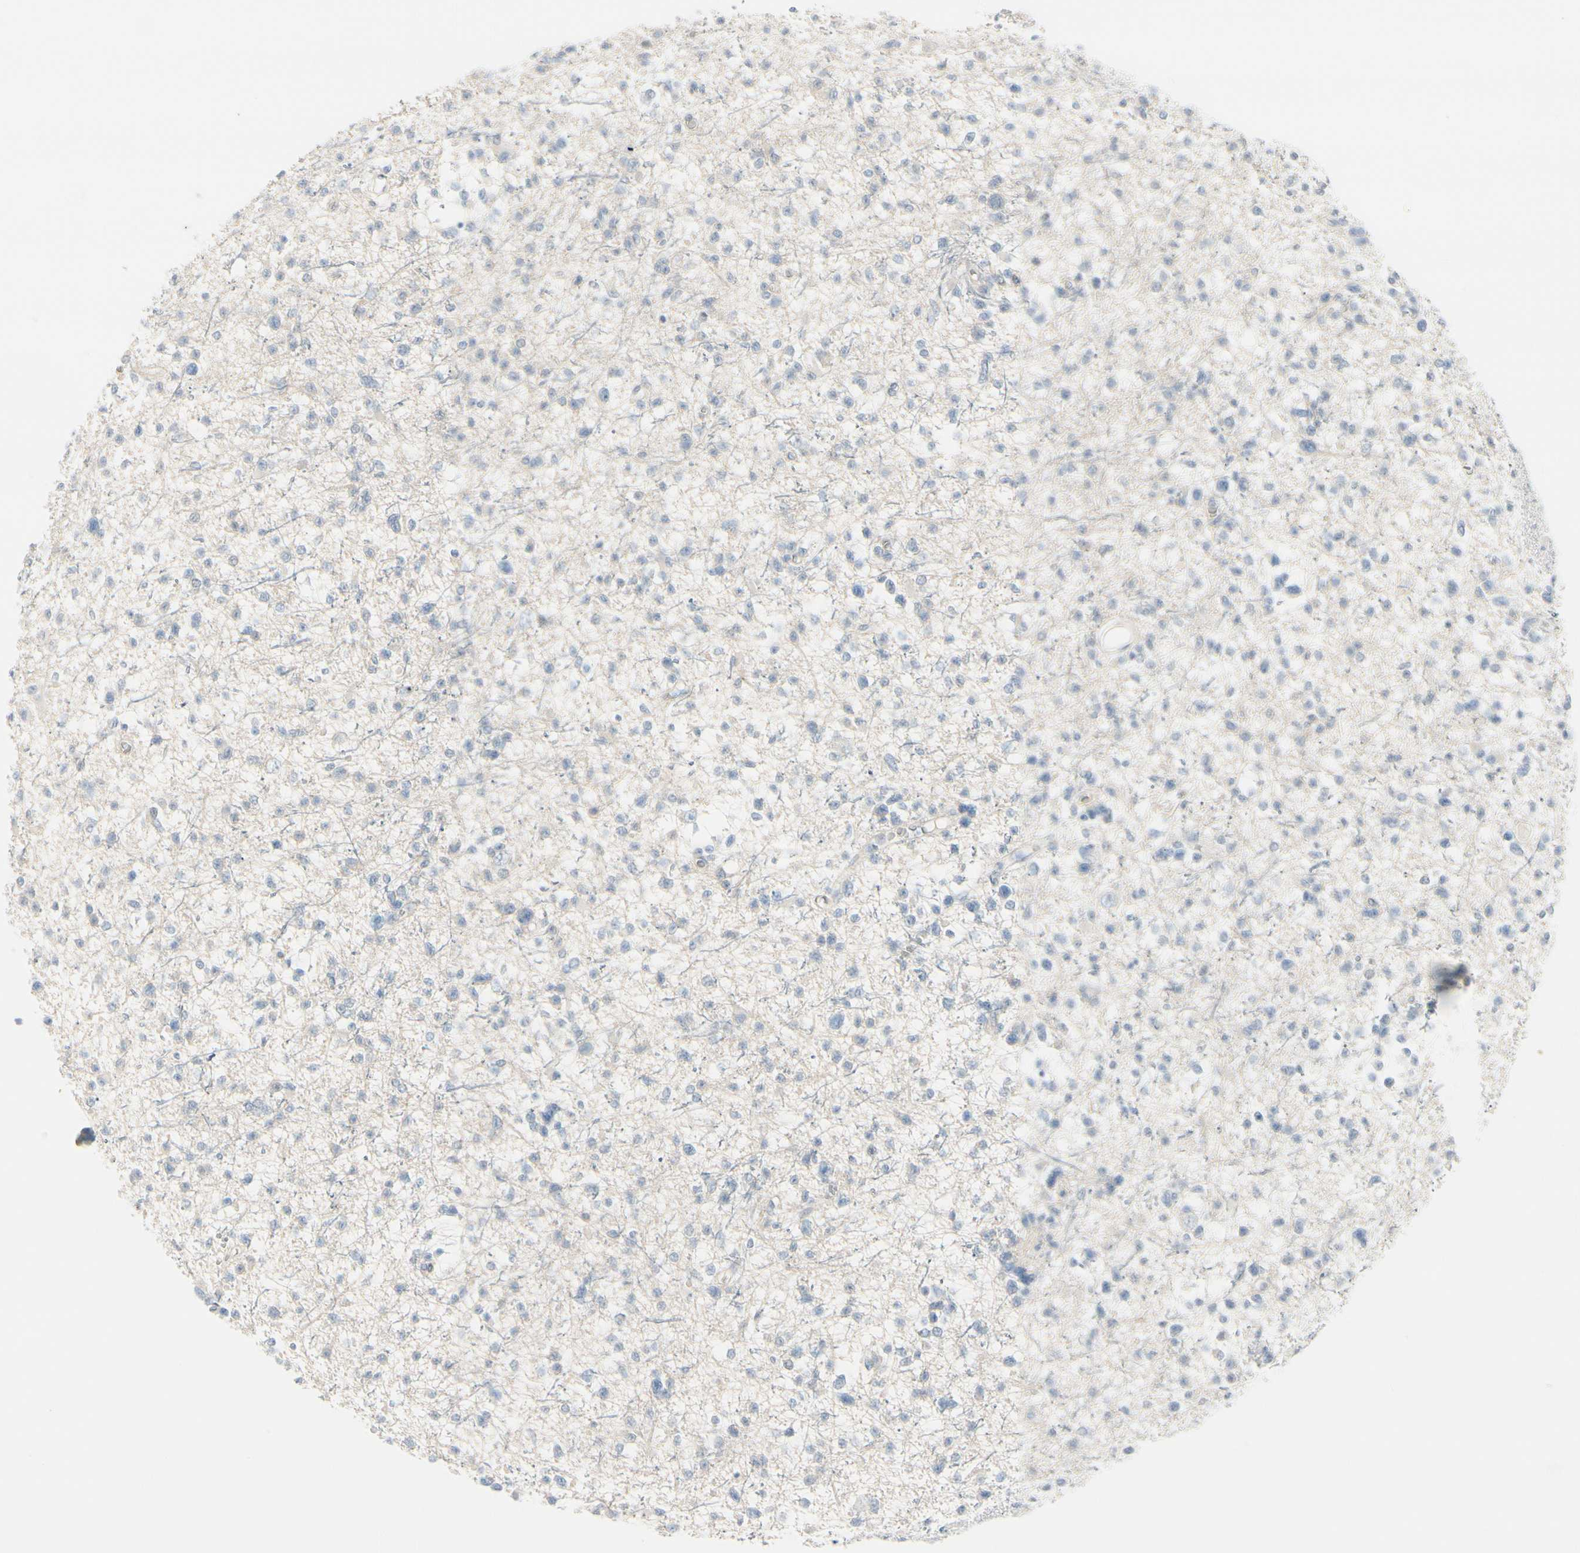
{"staining": {"intensity": "weak", "quantity": "<25%", "location": "cytoplasmic/membranous"}, "tissue": "glioma", "cell_type": "Tumor cells", "image_type": "cancer", "snomed": [{"axis": "morphology", "description": "Glioma, malignant, Low grade"}, {"axis": "topography", "description": "Brain"}], "caption": "Tumor cells are negative for protein expression in human glioma. (Stains: DAB immunohistochemistry (IHC) with hematoxylin counter stain, Microscopy: brightfield microscopy at high magnification).", "gene": "CDHR5", "patient": {"sex": "female", "age": 22}}